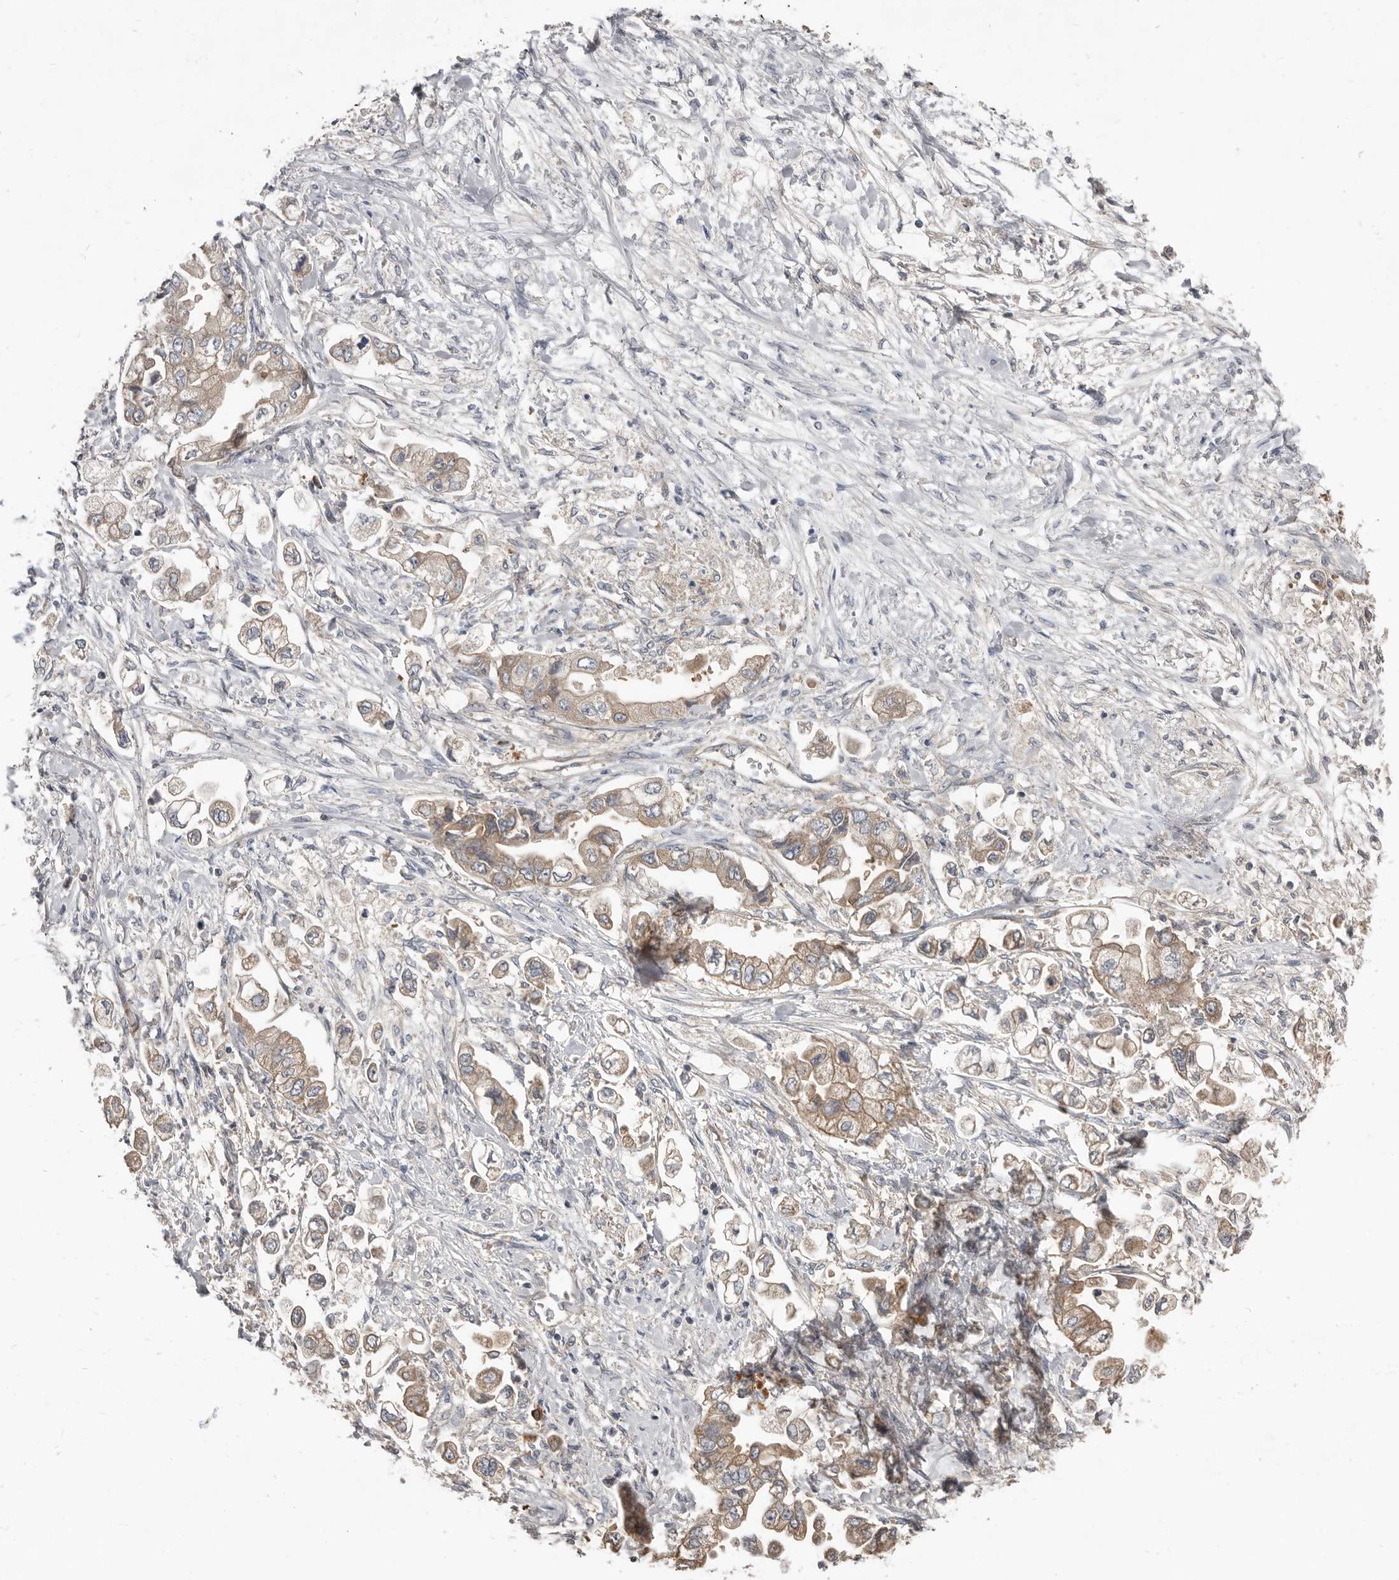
{"staining": {"intensity": "moderate", "quantity": ">75%", "location": "cytoplasmic/membranous"}, "tissue": "stomach cancer", "cell_type": "Tumor cells", "image_type": "cancer", "snomed": [{"axis": "morphology", "description": "Adenocarcinoma, NOS"}, {"axis": "topography", "description": "Stomach"}], "caption": "The image demonstrates a brown stain indicating the presence of a protein in the cytoplasmic/membranous of tumor cells in stomach adenocarcinoma.", "gene": "AKNAD1", "patient": {"sex": "male", "age": 62}}